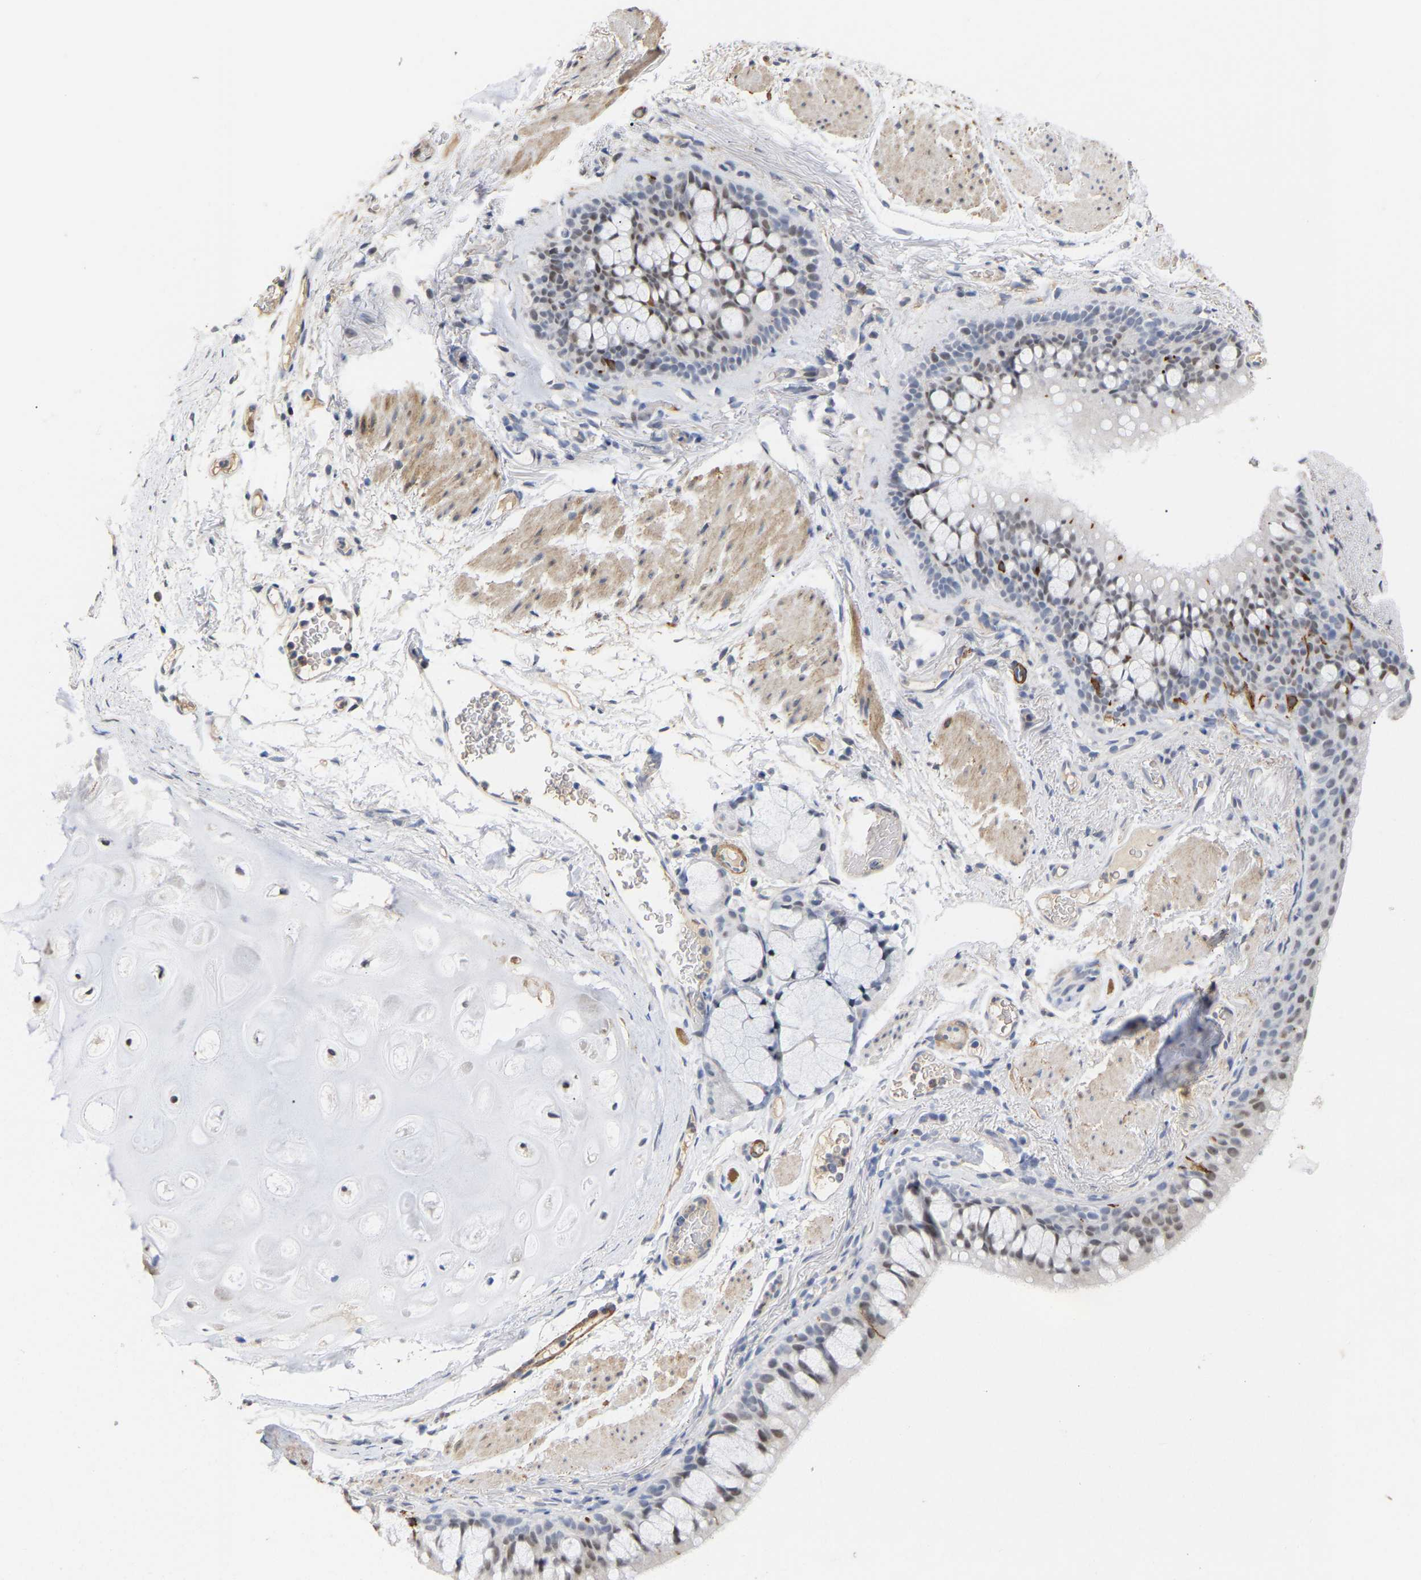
{"staining": {"intensity": "weak", "quantity": "25%-75%", "location": "nuclear"}, "tissue": "bronchus", "cell_type": "Respiratory epithelial cells", "image_type": "normal", "snomed": [{"axis": "morphology", "description": "Normal tissue, NOS"}, {"axis": "topography", "description": "Cartilage tissue"}, {"axis": "topography", "description": "Bronchus"}], "caption": "Immunohistochemistry (IHC) of normal human bronchus shows low levels of weak nuclear positivity in approximately 25%-75% of respiratory epithelial cells.", "gene": "AMPH", "patient": {"sex": "female", "age": 53}}